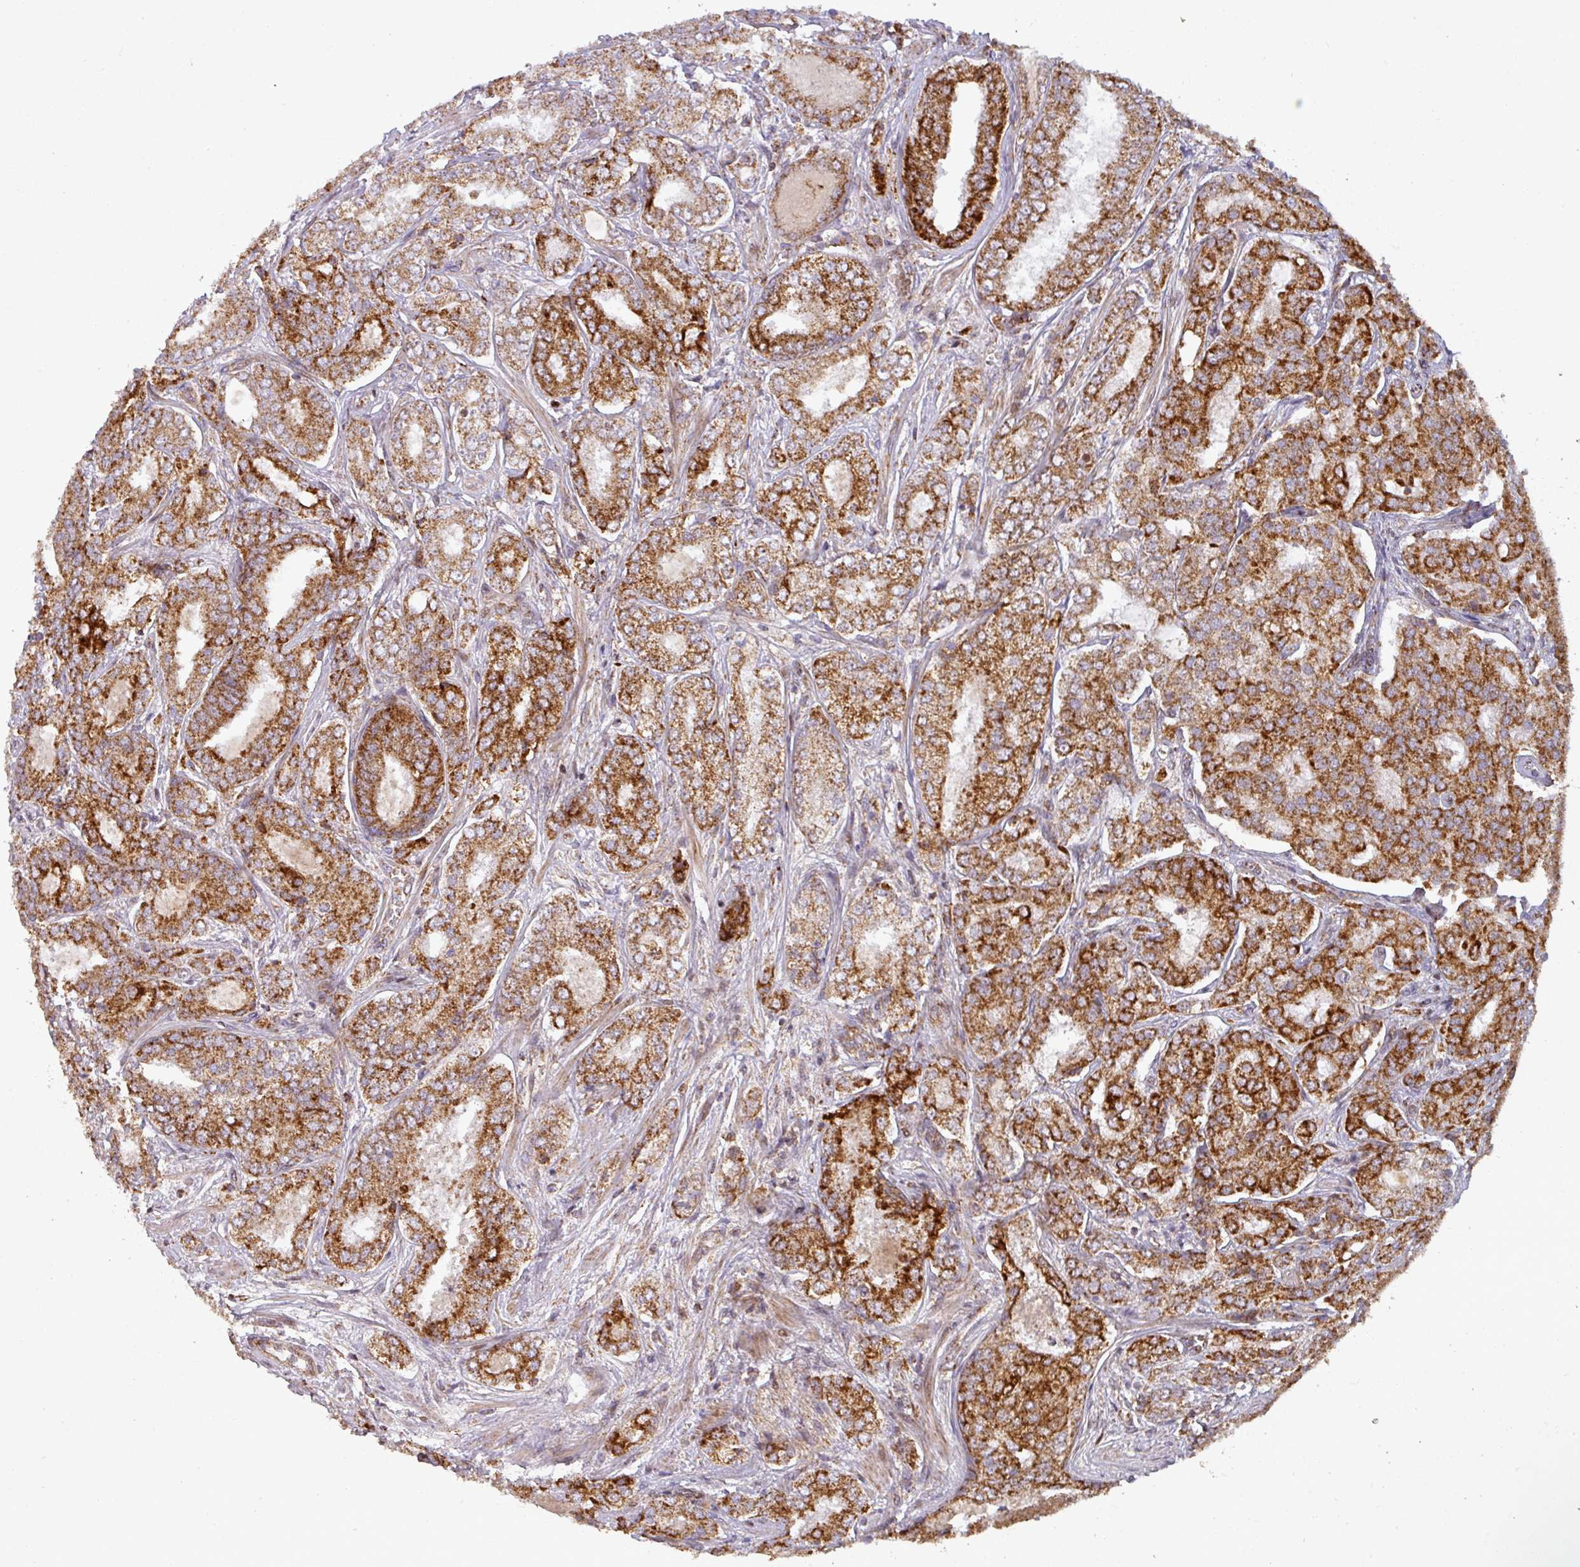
{"staining": {"intensity": "strong", "quantity": ">75%", "location": "cytoplasmic/membranous"}, "tissue": "prostate cancer", "cell_type": "Tumor cells", "image_type": "cancer", "snomed": [{"axis": "morphology", "description": "Adenocarcinoma, High grade"}, {"axis": "topography", "description": "Prostate"}], "caption": "Protein staining reveals strong cytoplasmic/membranous staining in approximately >75% of tumor cells in prostate cancer. Immunohistochemistry (ihc) stains the protein of interest in brown and the nuclei are stained blue.", "gene": "GPD2", "patient": {"sex": "male", "age": 63}}